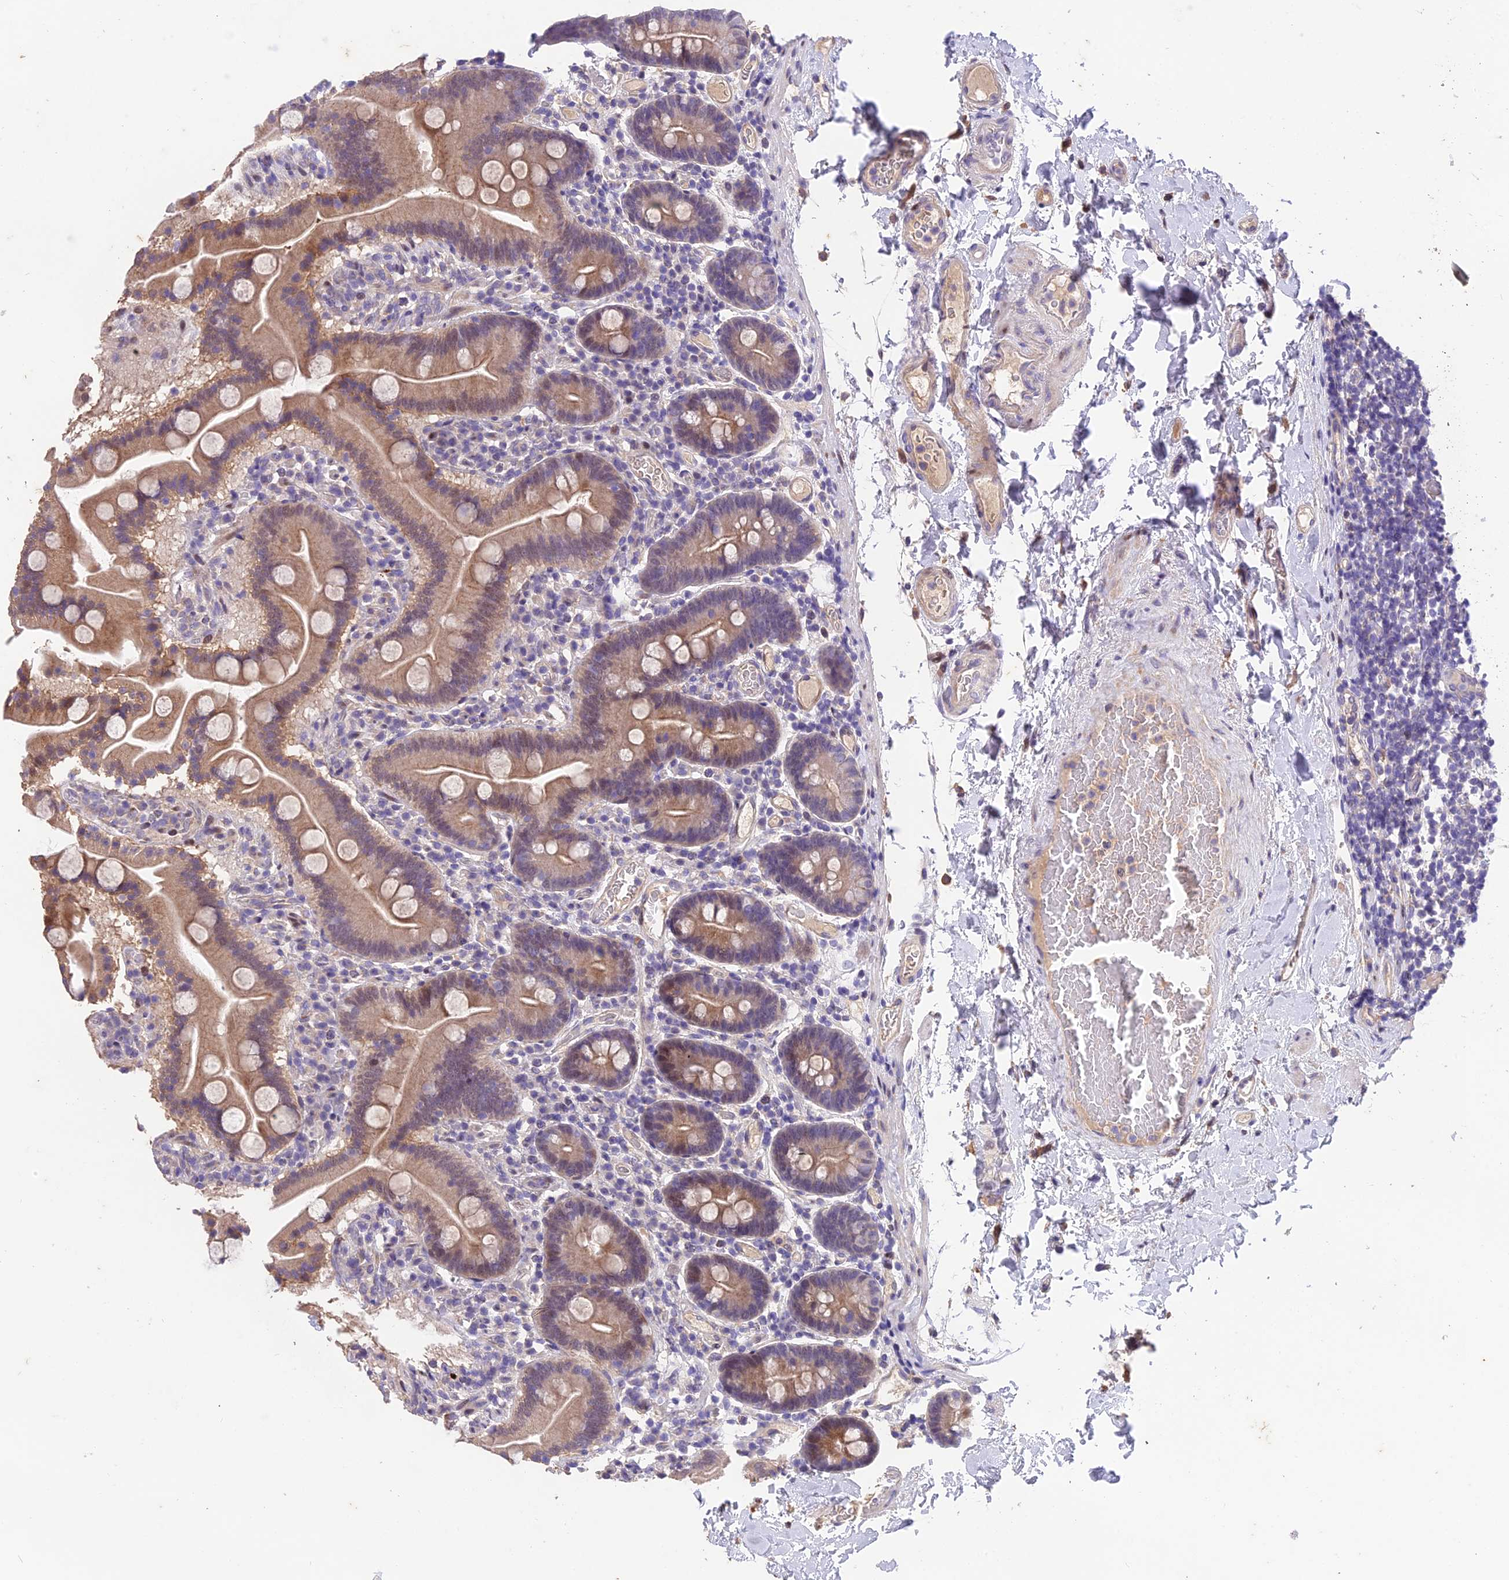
{"staining": {"intensity": "moderate", "quantity": ">75%", "location": "cytoplasmic/membranous"}, "tissue": "duodenum", "cell_type": "Glandular cells", "image_type": "normal", "snomed": [{"axis": "morphology", "description": "Normal tissue, NOS"}, {"axis": "topography", "description": "Duodenum"}], "caption": "A medium amount of moderate cytoplasmic/membranous staining is seen in approximately >75% of glandular cells in normal duodenum.", "gene": "PUS10", "patient": {"sex": "male", "age": 55}}